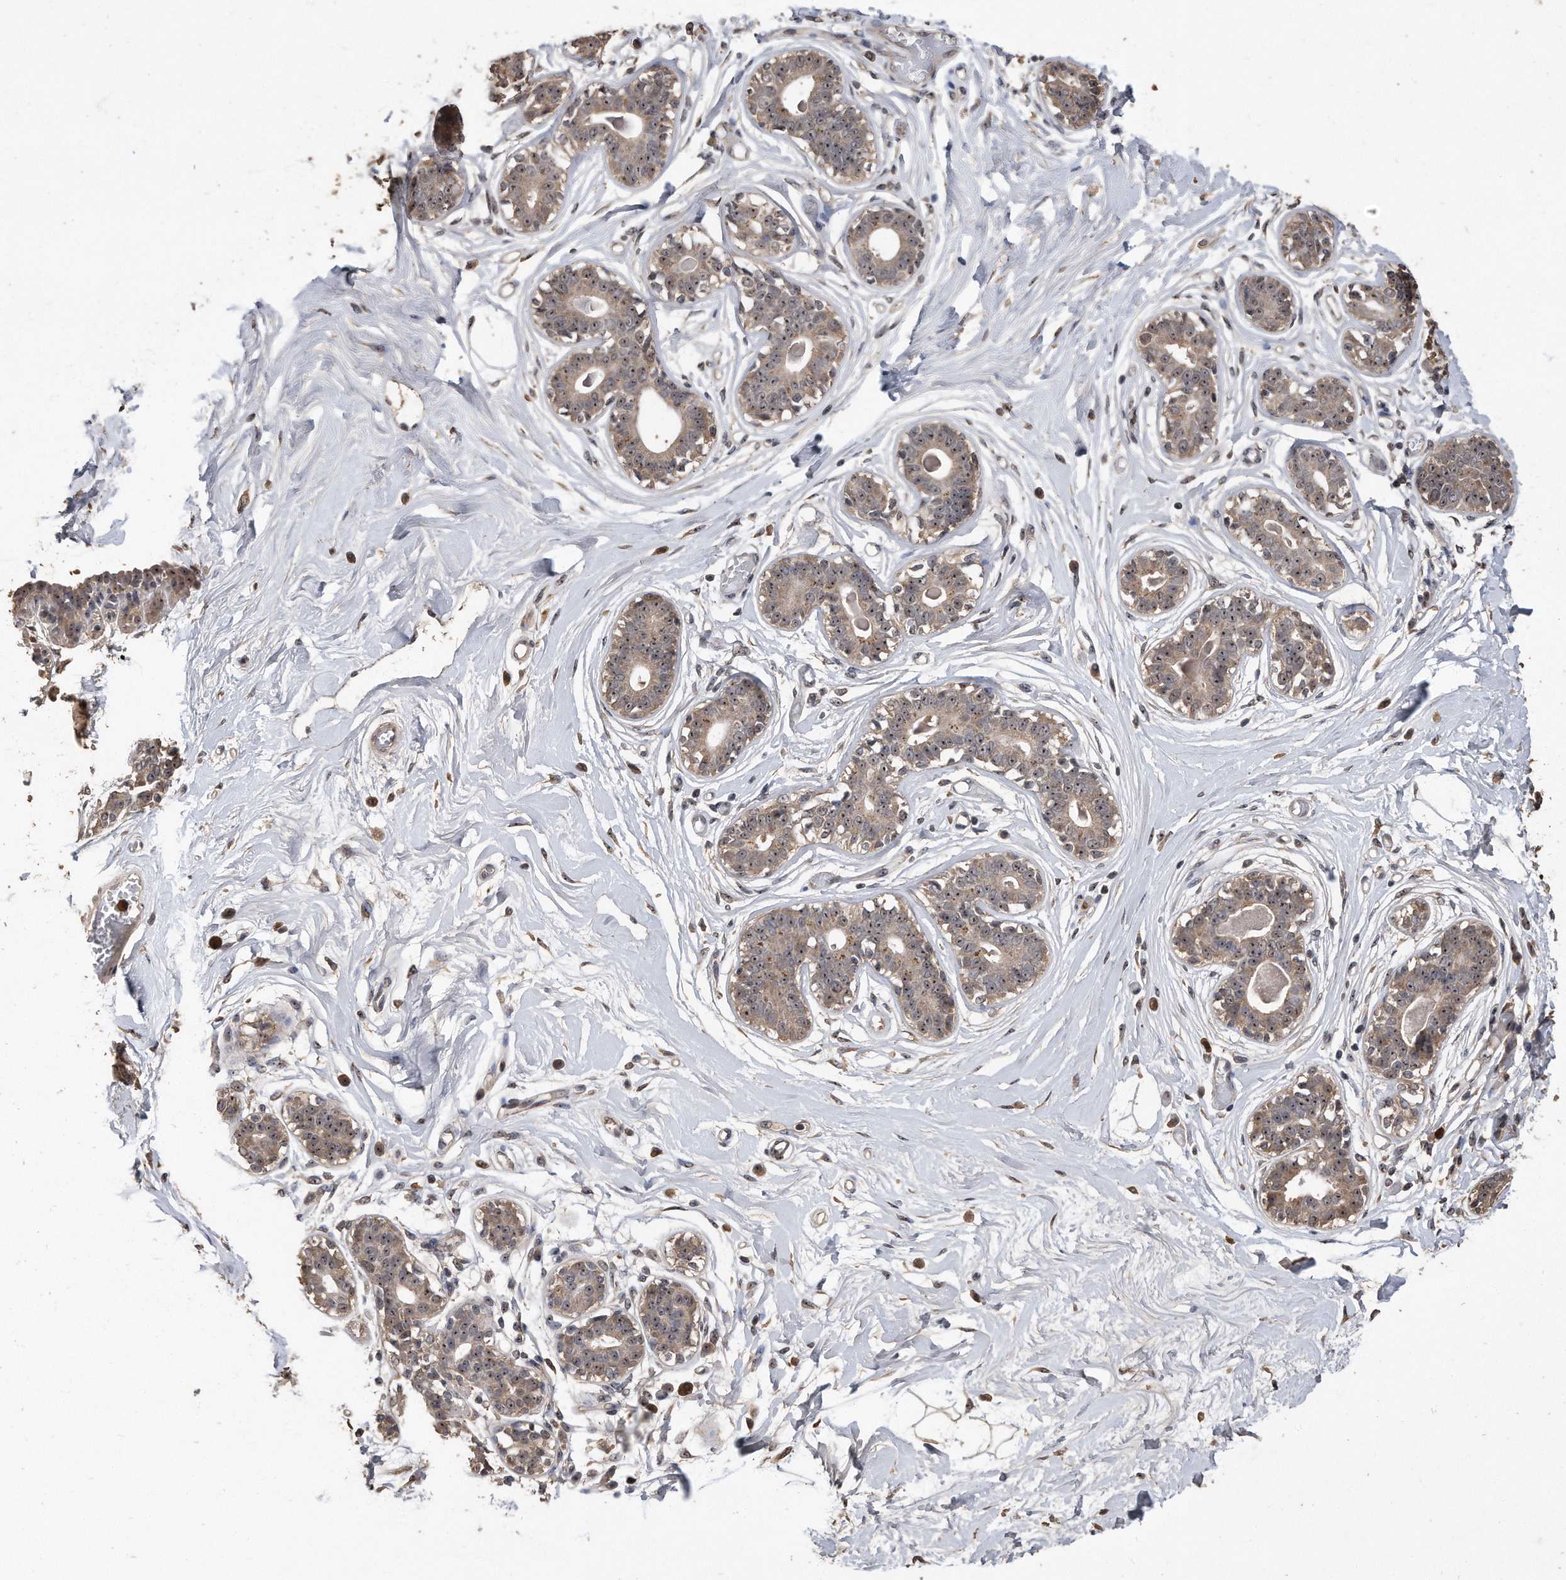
{"staining": {"intensity": "weak", "quantity": "25%-75%", "location": "cytoplasmic/membranous"}, "tissue": "breast", "cell_type": "Adipocytes", "image_type": "normal", "snomed": [{"axis": "morphology", "description": "Normal tissue, NOS"}, {"axis": "topography", "description": "Breast"}], "caption": "Brown immunohistochemical staining in normal breast exhibits weak cytoplasmic/membranous expression in approximately 25%-75% of adipocytes.", "gene": "PELO", "patient": {"sex": "female", "age": 45}}